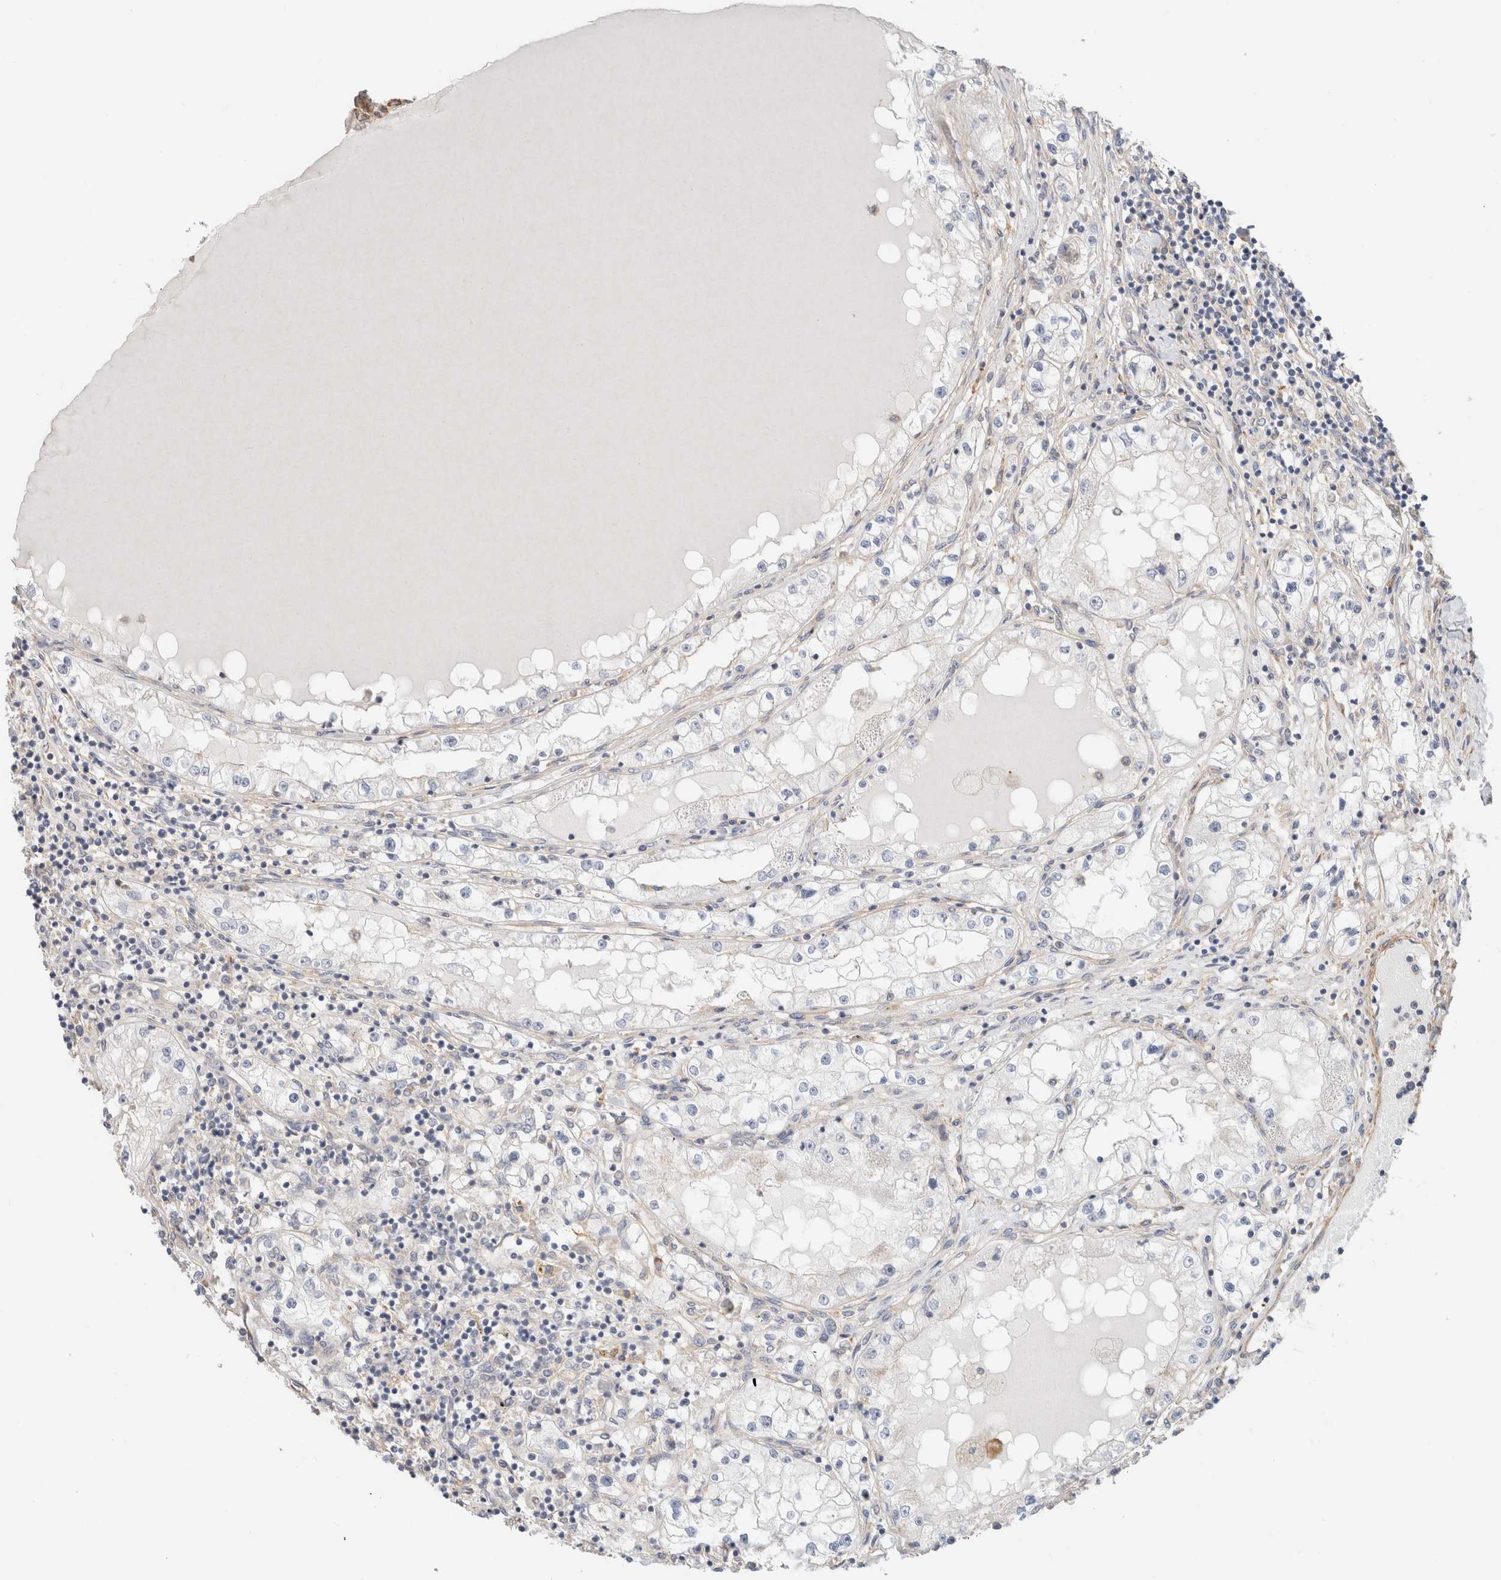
{"staining": {"intensity": "negative", "quantity": "none", "location": "none"}, "tissue": "renal cancer", "cell_type": "Tumor cells", "image_type": "cancer", "snomed": [{"axis": "morphology", "description": "Adenocarcinoma, NOS"}, {"axis": "topography", "description": "Kidney"}], "caption": "Tumor cells are negative for brown protein staining in renal cancer.", "gene": "ID3", "patient": {"sex": "male", "age": 68}}